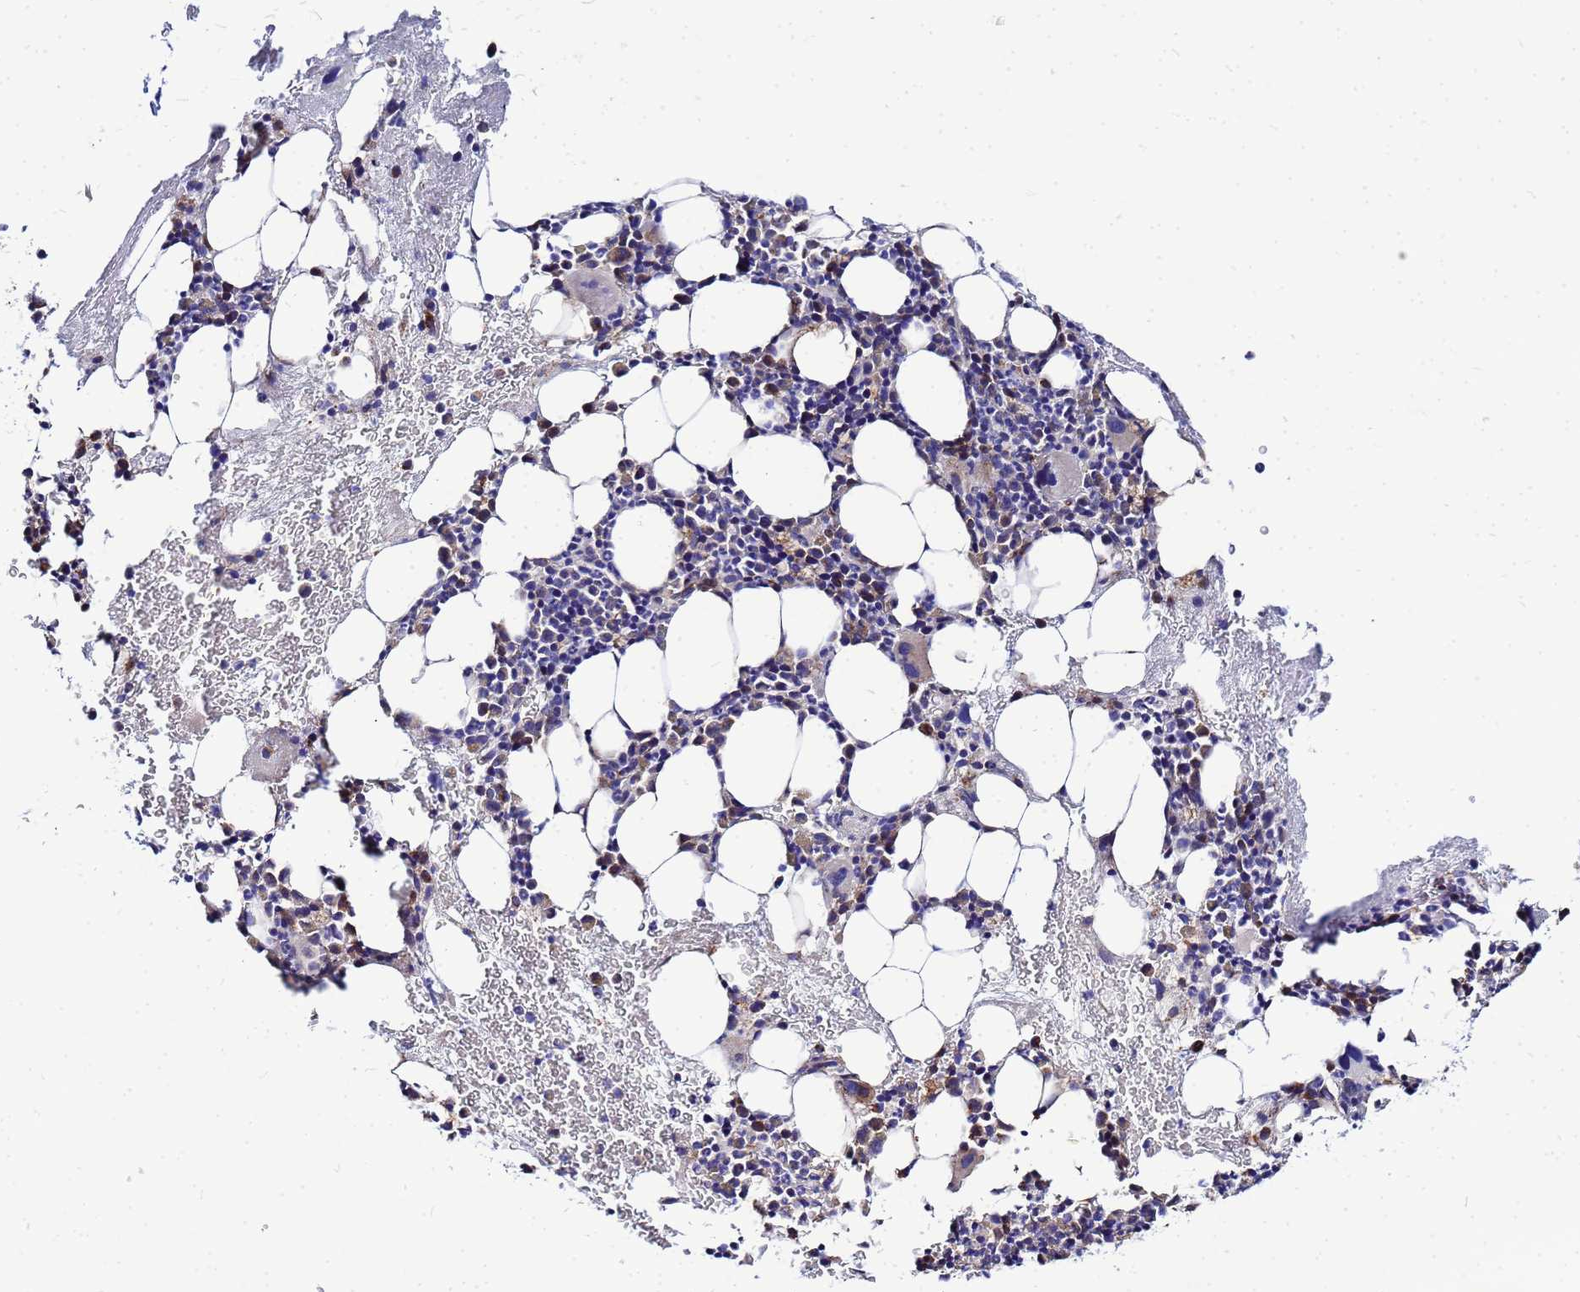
{"staining": {"intensity": "moderate", "quantity": "<25%", "location": "cytoplasmic/membranous"}, "tissue": "bone marrow", "cell_type": "Hematopoietic cells", "image_type": "normal", "snomed": [{"axis": "morphology", "description": "Normal tissue, NOS"}, {"axis": "topography", "description": "Bone marrow"}], "caption": "Protein analysis of unremarkable bone marrow shows moderate cytoplasmic/membranous positivity in about <25% of hematopoietic cells.", "gene": "FAHD2A", "patient": {"sex": "female", "age": 37}}